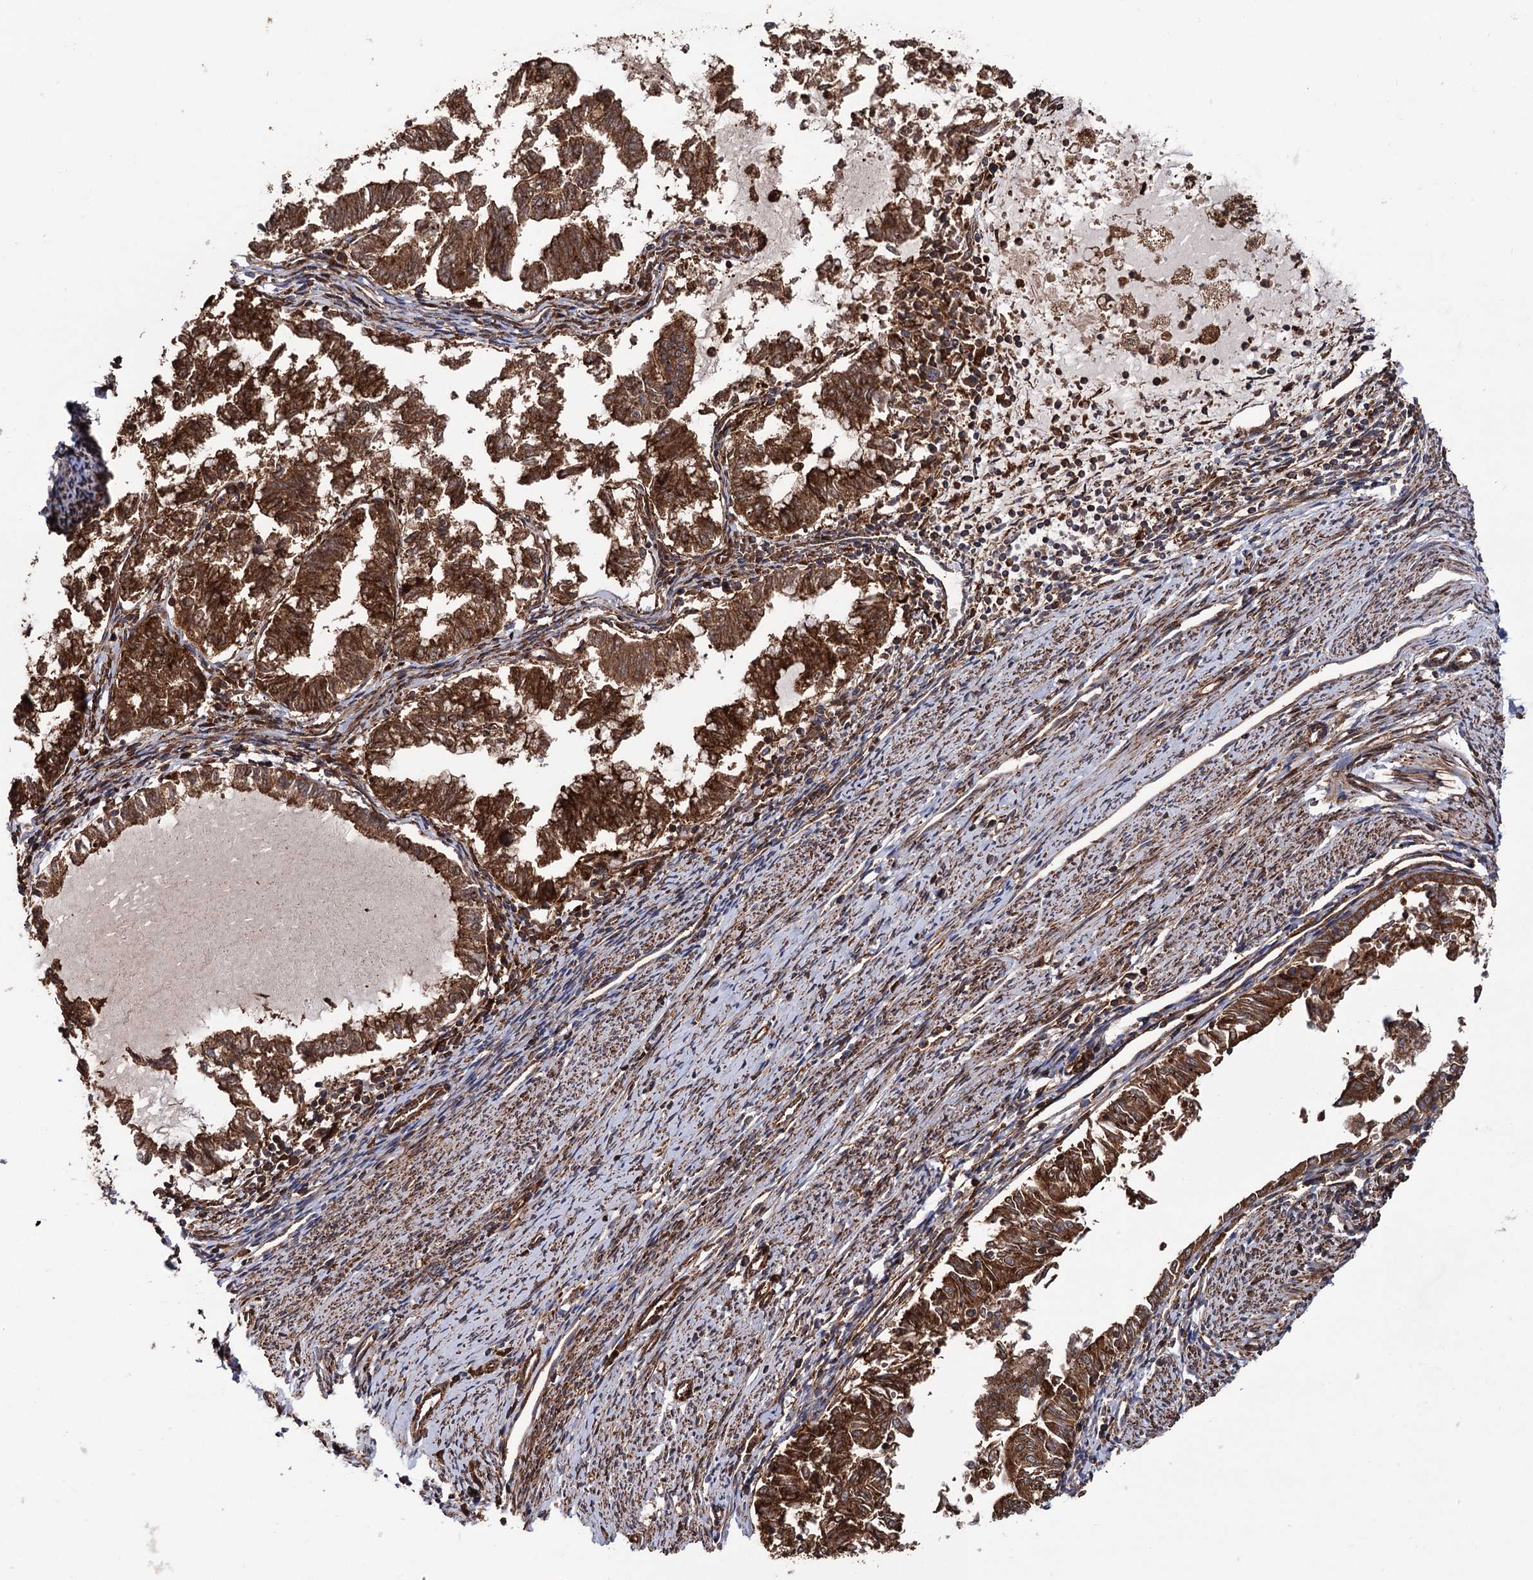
{"staining": {"intensity": "strong", "quantity": ">75%", "location": "cytoplasmic/membranous"}, "tissue": "endometrial cancer", "cell_type": "Tumor cells", "image_type": "cancer", "snomed": [{"axis": "morphology", "description": "Adenocarcinoma, NOS"}, {"axis": "topography", "description": "Endometrium"}], "caption": "Protein expression analysis of human adenocarcinoma (endometrial) reveals strong cytoplasmic/membranous staining in approximately >75% of tumor cells.", "gene": "ATP8B4", "patient": {"sex": "female", "age": 79}}